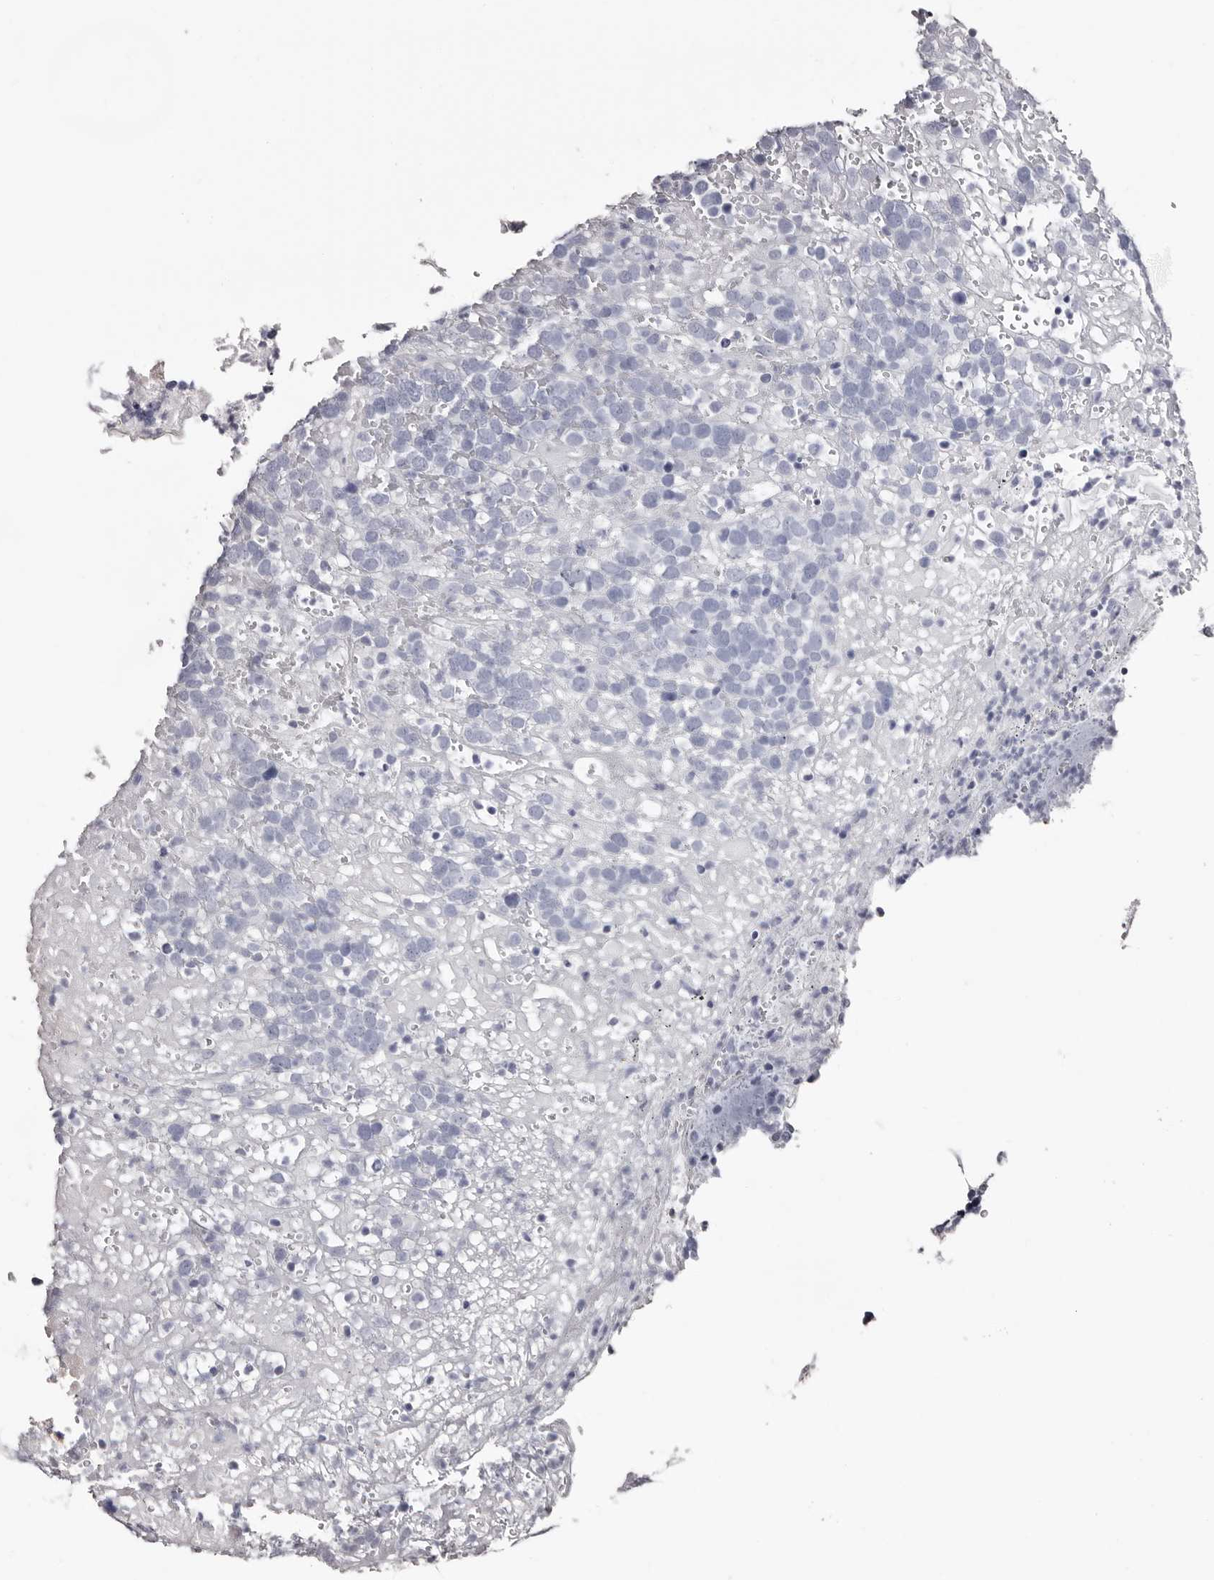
{"staining": {"intensity": "weak", "quantity": "<25%", "location": "cytoplasmic/membranous"}, "tissue": "stomach", "cell_type": "Glandular cells", "image_type": "normal", "snomed": [{"axis": "morphology", "description": "Normal tissue, NOS"}, {"axis": "morphology", "description": "Carcinoid, malignant, NOS"}, {"axis": "topography", "description": "Stomach, upper"}], "caption": "Human stomach stained for a protein using IHC displays no expression in glandular cells.", "gene": "DNPH1", "patient": {"sex": "male", "age": 39}}